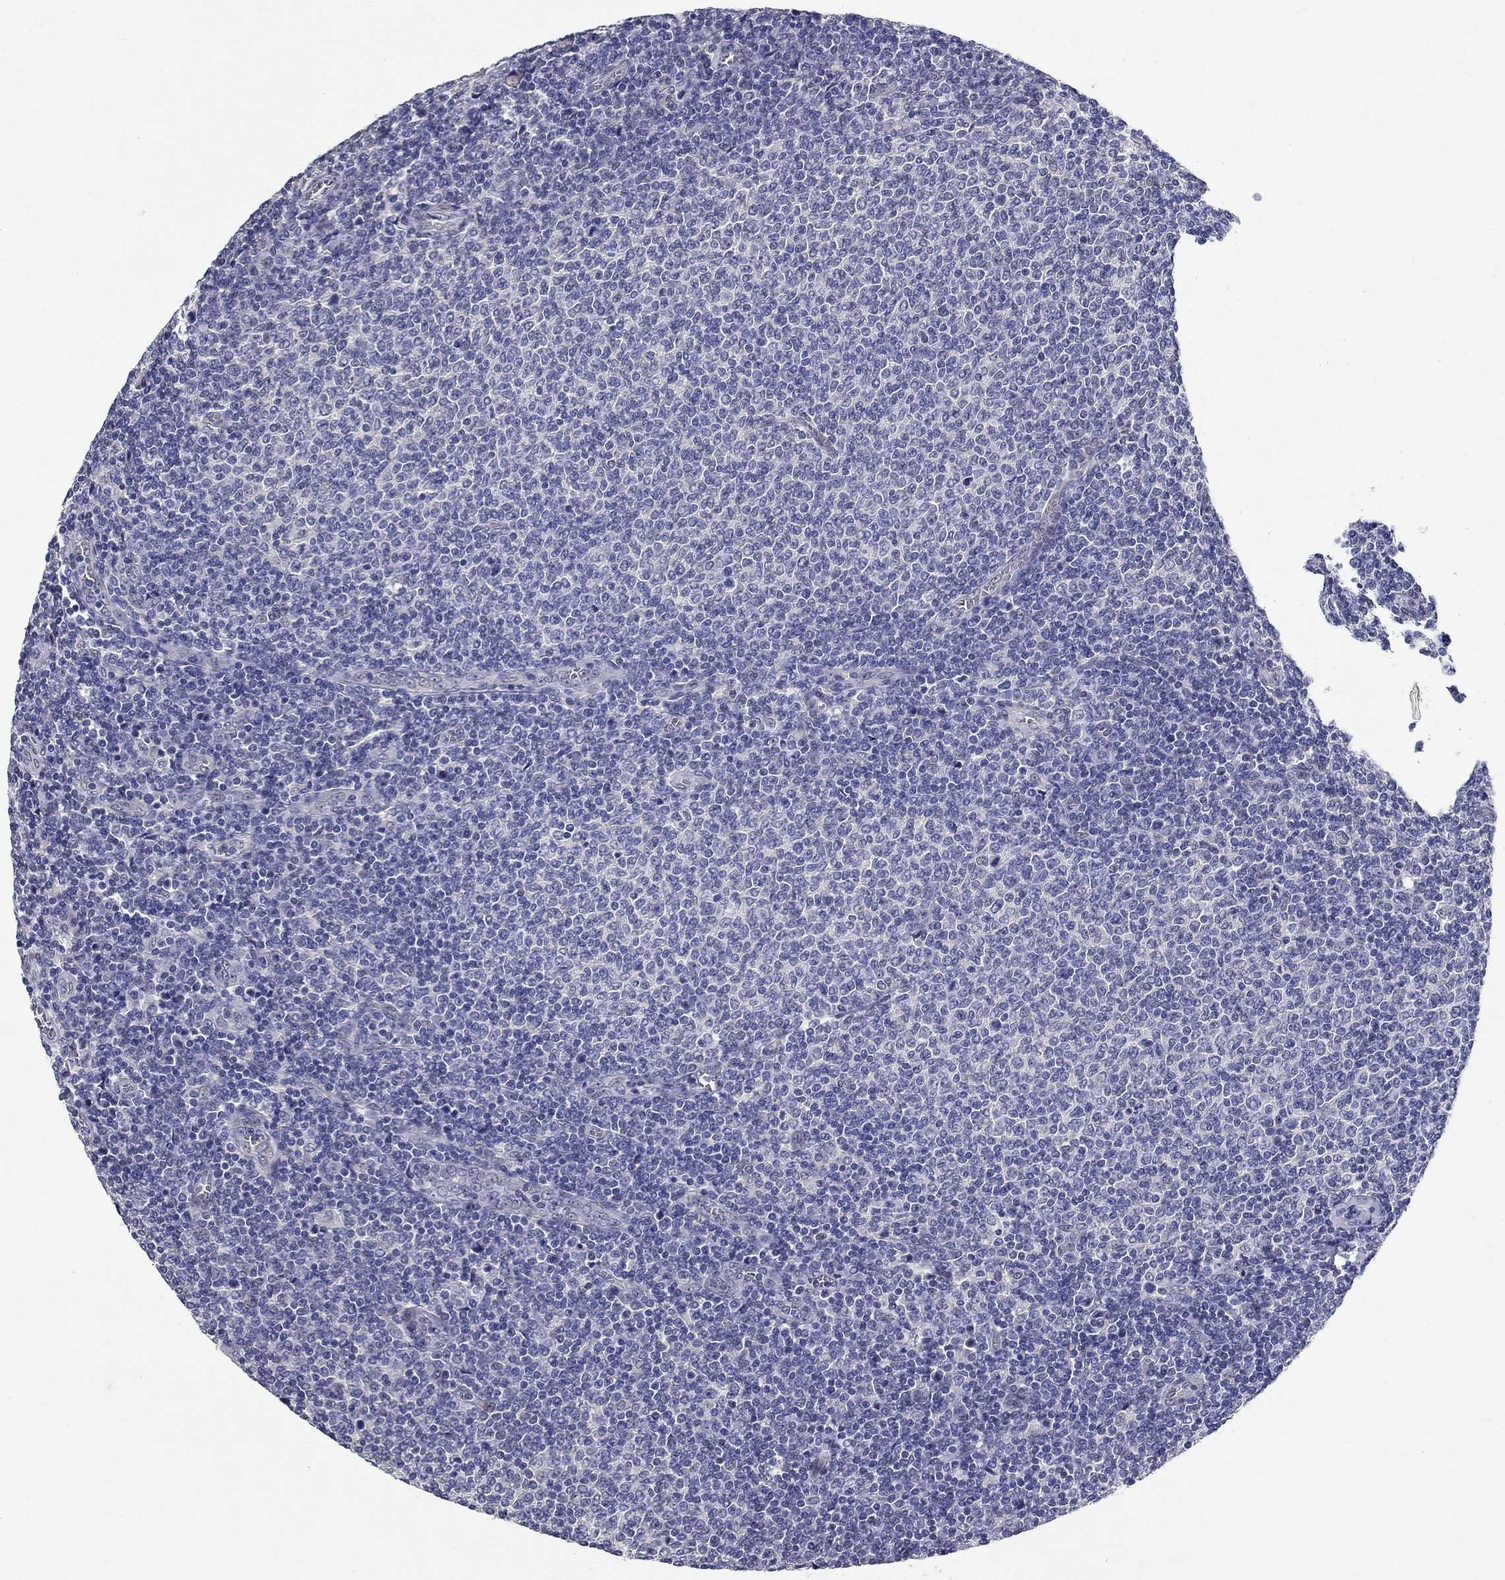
{"staining": {"intensity": "negative", "quantity": "none", "location": "none"}, "tissue": "lymphoma", "cell_type": "Tumor cells", "image_type": "cancer", "snomed": [{"axis": "morphology", "description": "Malignant lymphoma, non-Hodgkin's type, Low grade"}, {"axis": "topography", "description": "Lymph node"}], "caption": "An IHC histopathology image of low-grade malignant lymphoma, non-Hodgkin's type is shown. There is no staining in tumor cells of low-grade malignant lymphoma, non-Hodgkin's type.", "gene": "RBFOX1", "patient": {"sex": "male", "age": 52}}